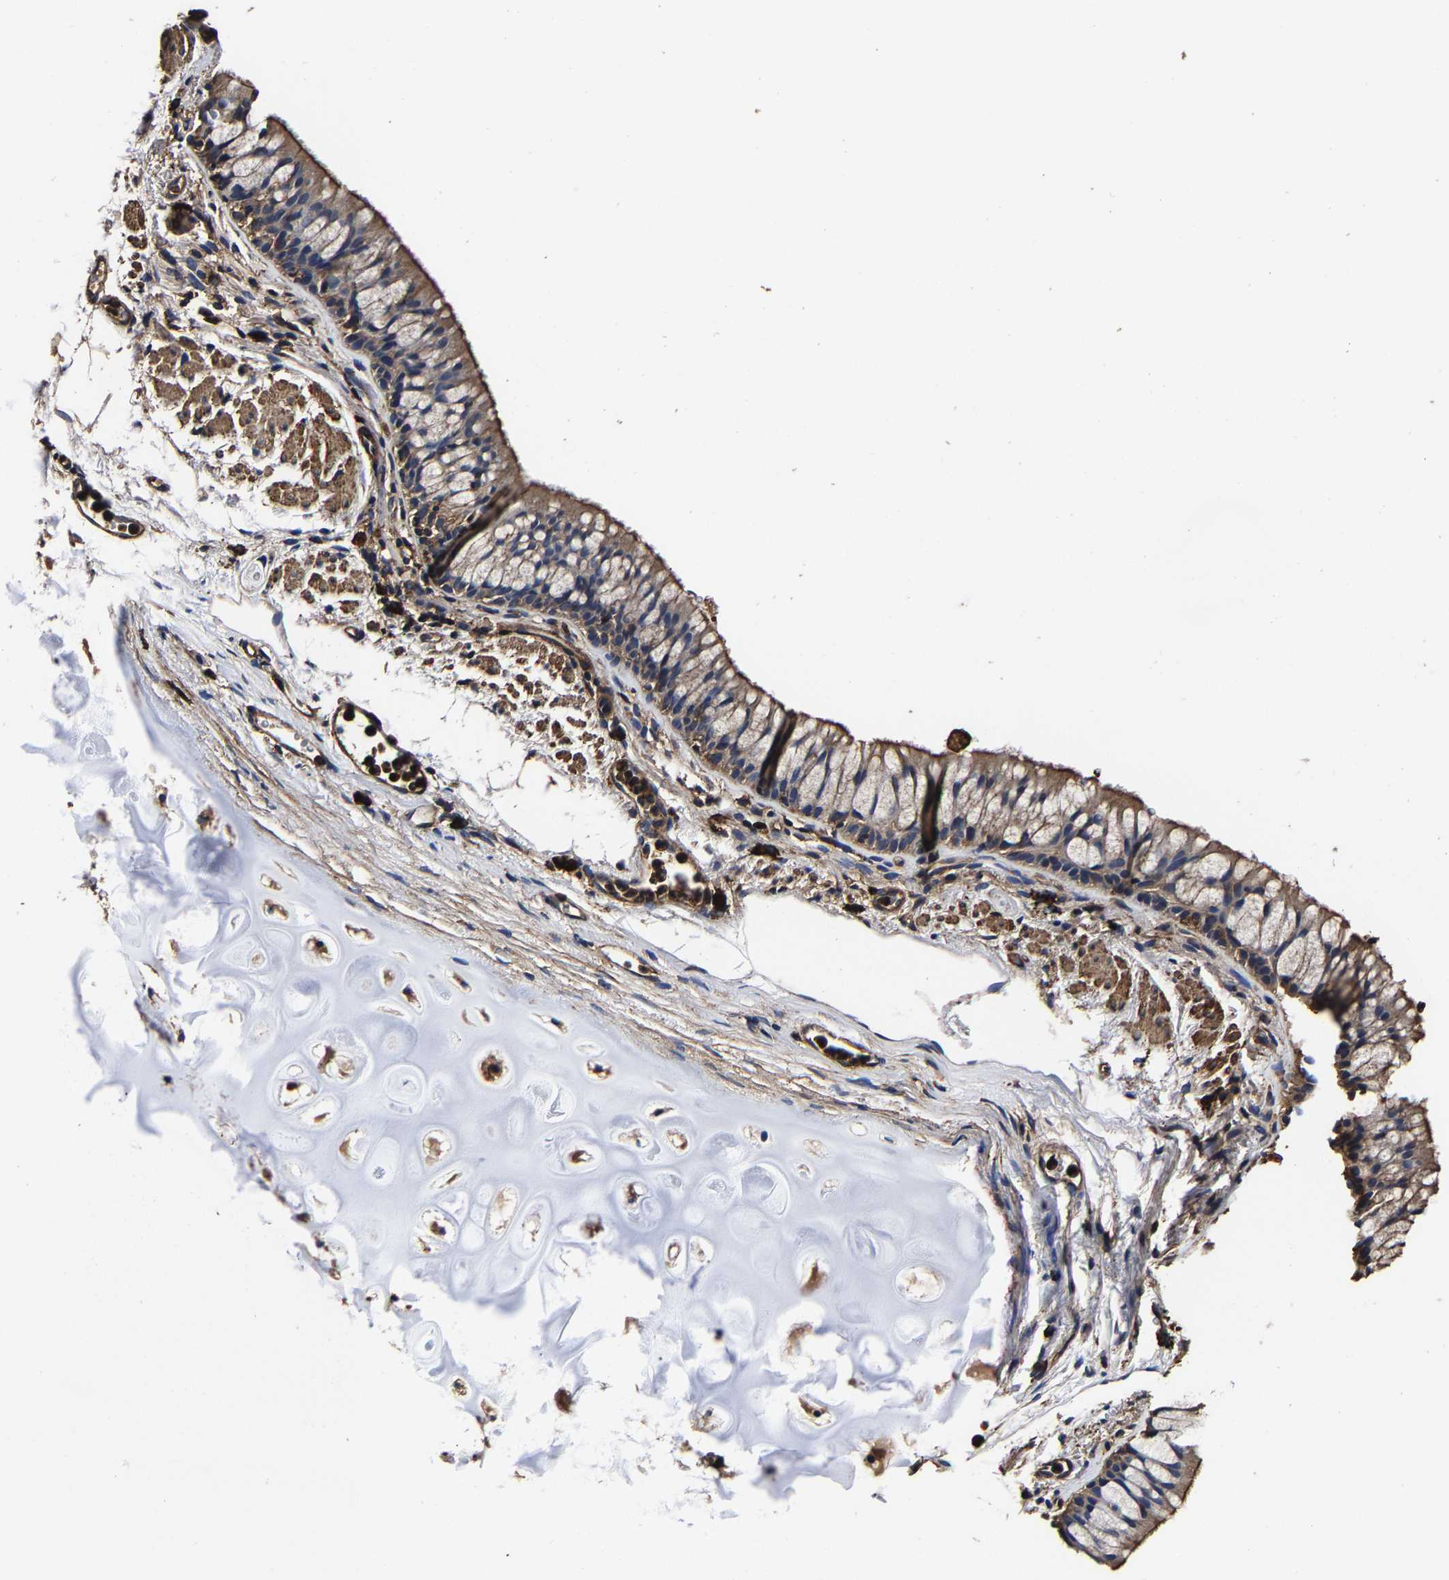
{"staining": {"intensity": "moderate", "quantity": ">75%", "location": "cytoplasmic/membranous"}, "tissue": "bronchus", "cell_type": "Respiratory epithelial cells", "image_type": "normal", "snomed": [{"axis": "morphology", "description": "Normal tissue, NOS"}, {"axis": "topography", "description": "Cartilage tissue"}, {"axis": "topography", "description": "Bronchus"}], "caption": "Protein positivity by immunohistochemistry shows moderate cytoplasmic/membranous staining in about >75% of respiratory epithelial cells in benign bronchus.", "gene": "SSH3", "patient": {"sex": "female", "age": 53}}